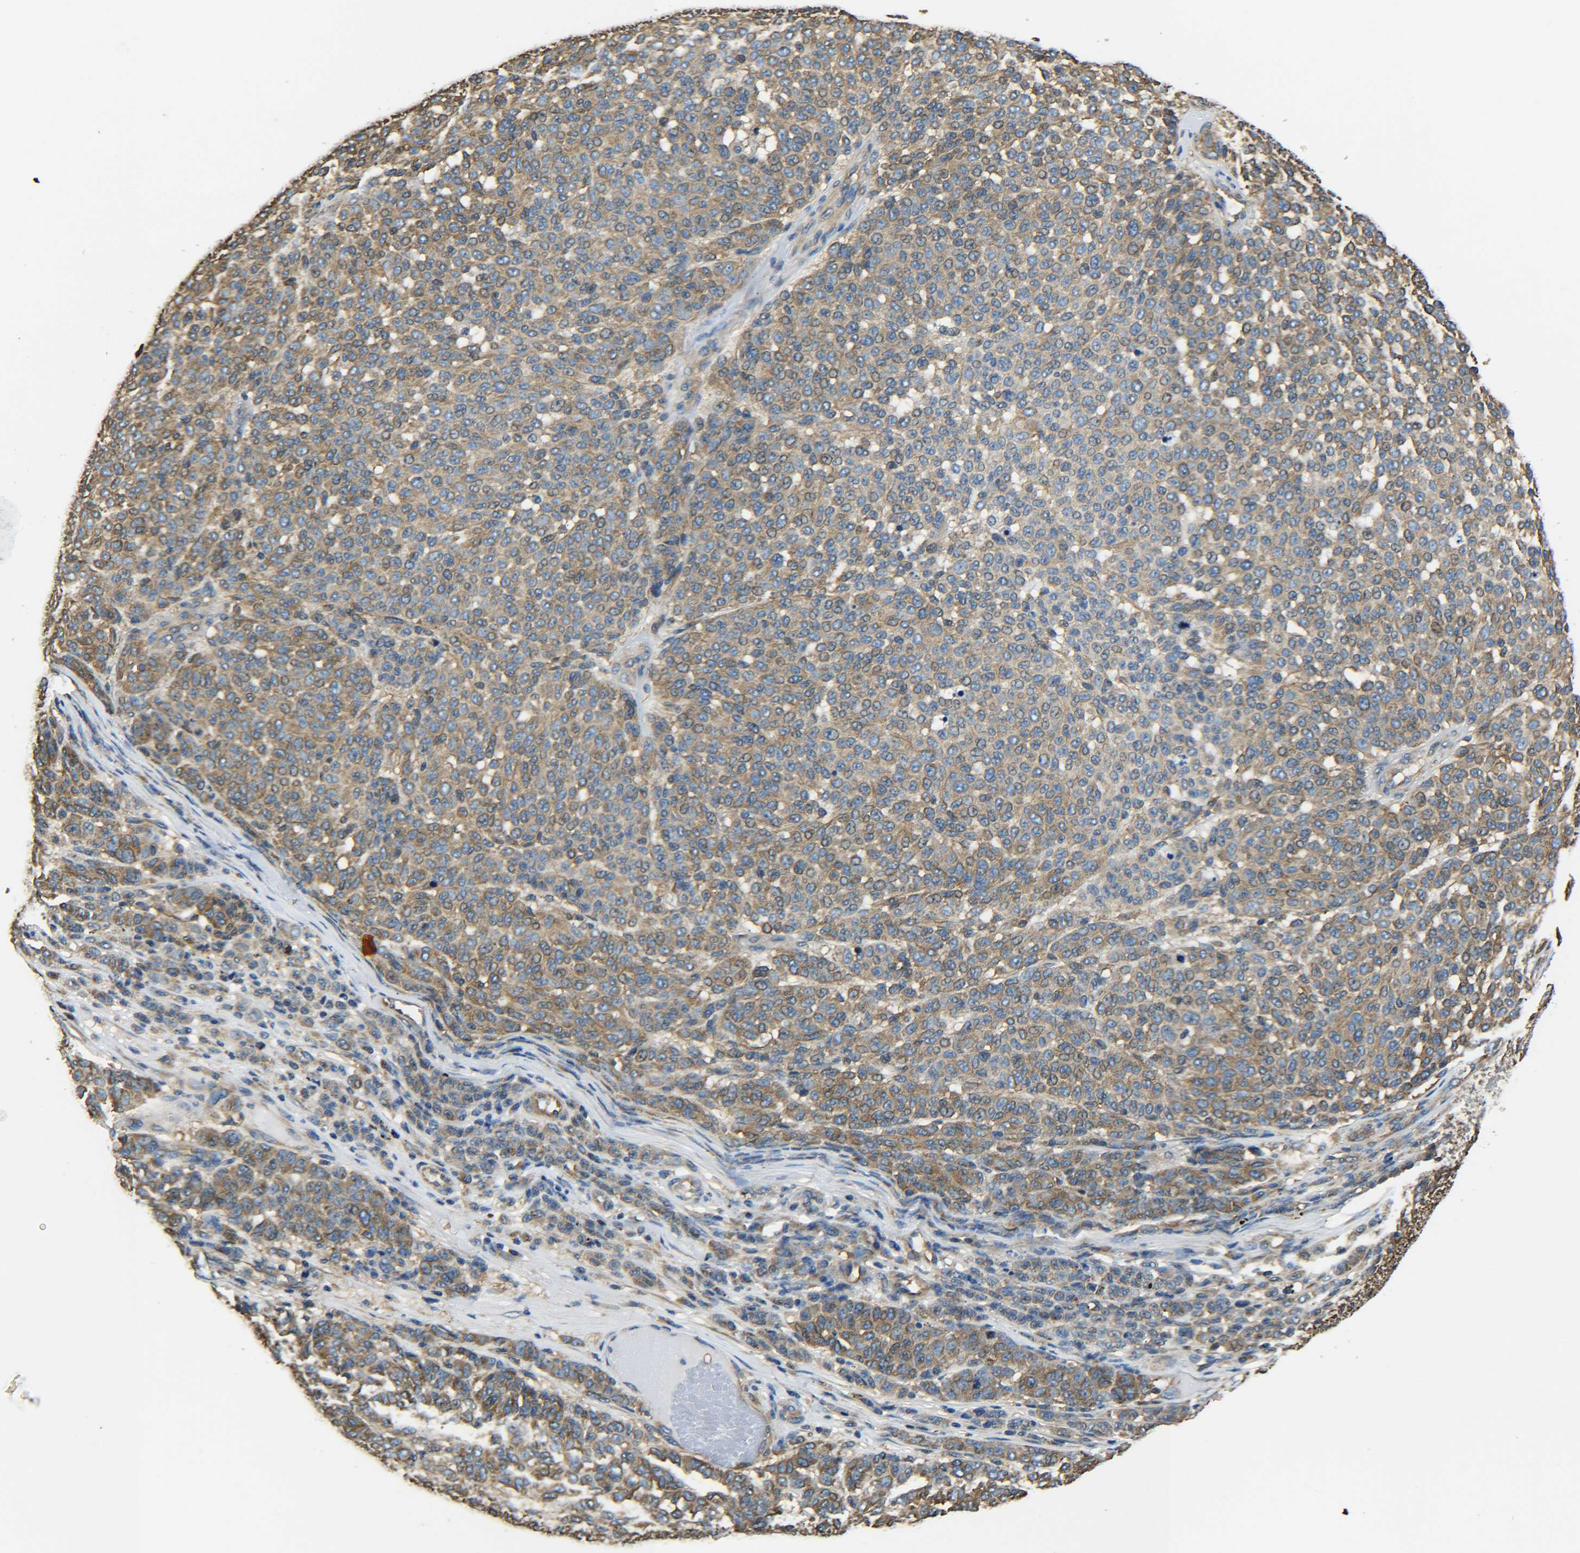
{"staining": {"intensity": "moderate", "quantity": ">75%", "location": "cytoplasmic/membranous"}, "tissue": "melanoma", "cell_type": "Tumor cells", "image_type": "cancer", "snomed": [{"axis": "morphology", "description": "Malignant melanoma, NOS"}, {"axis": "topography", "description": "Skin"}], "caption": "An image showing moderate cytoplasmic/membranous expression in approximately >75% of tumor cells in malignant melanoma, as visualized by brown immunohistochemical staining.", "gene": "TUBB", "patient": {"sex": "male", "age": 59}}